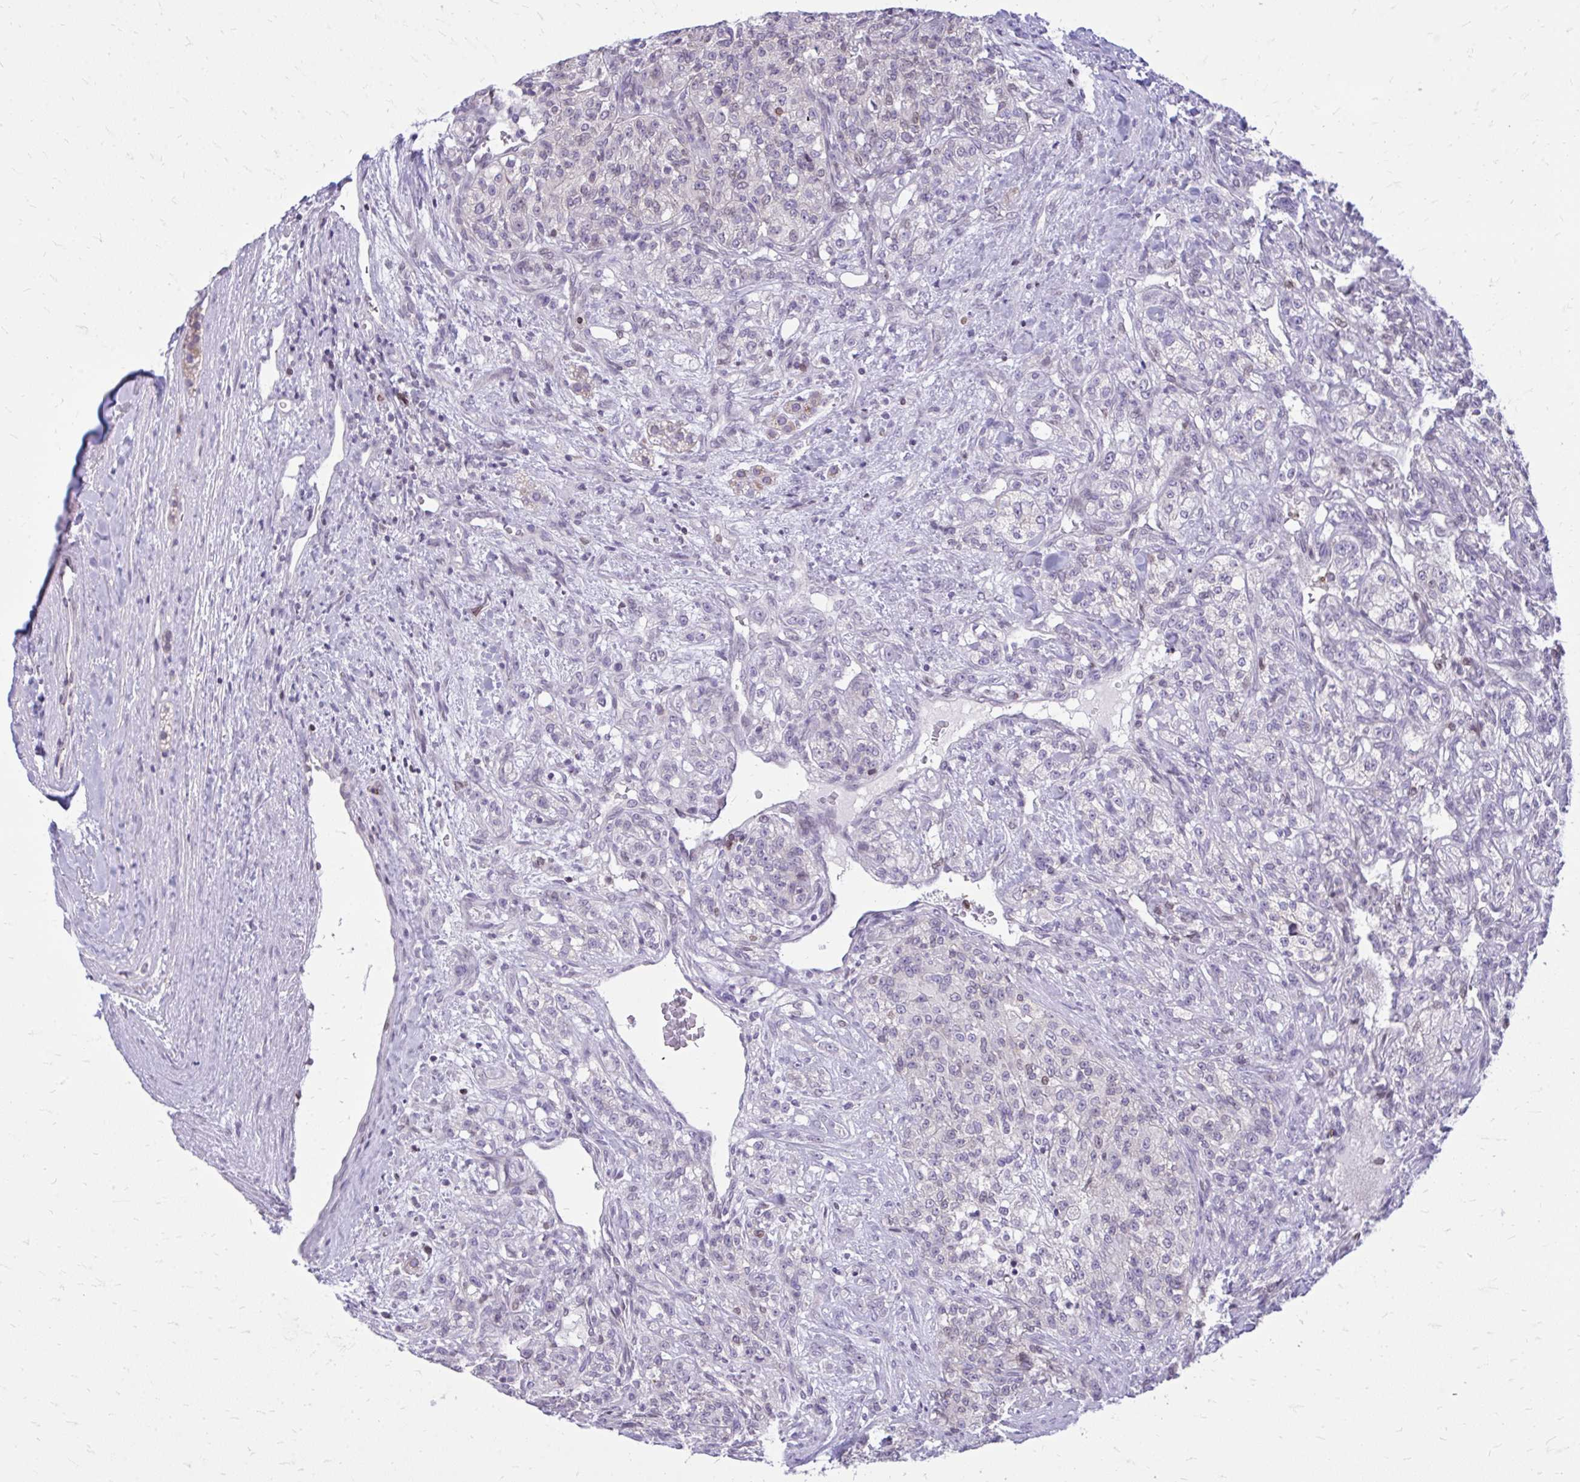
{"staining": {"intensity": "negative", "quantity": "none", "location": "none"}, "tissue": "renal cancer", "cell_type": "Tumor cells", "image_type": "cancer", "snomed": [{"axis": "morphology", "description": "Adenocarcinoma, NOS"}, {"axis": "topography", "description": "Kidney"}], "caption": "Immunohistochemical staining of human adenocarcinoma (renal) shows no significant expression in tumor cells. Brightfield microscopy of immunohistochemistry (IHC) stained with DAB (brown) and hematoxylin (blue), captured at high magnification.", "gene": "RPS6KA2", "patient": {"sex": "female", "age": 63}}